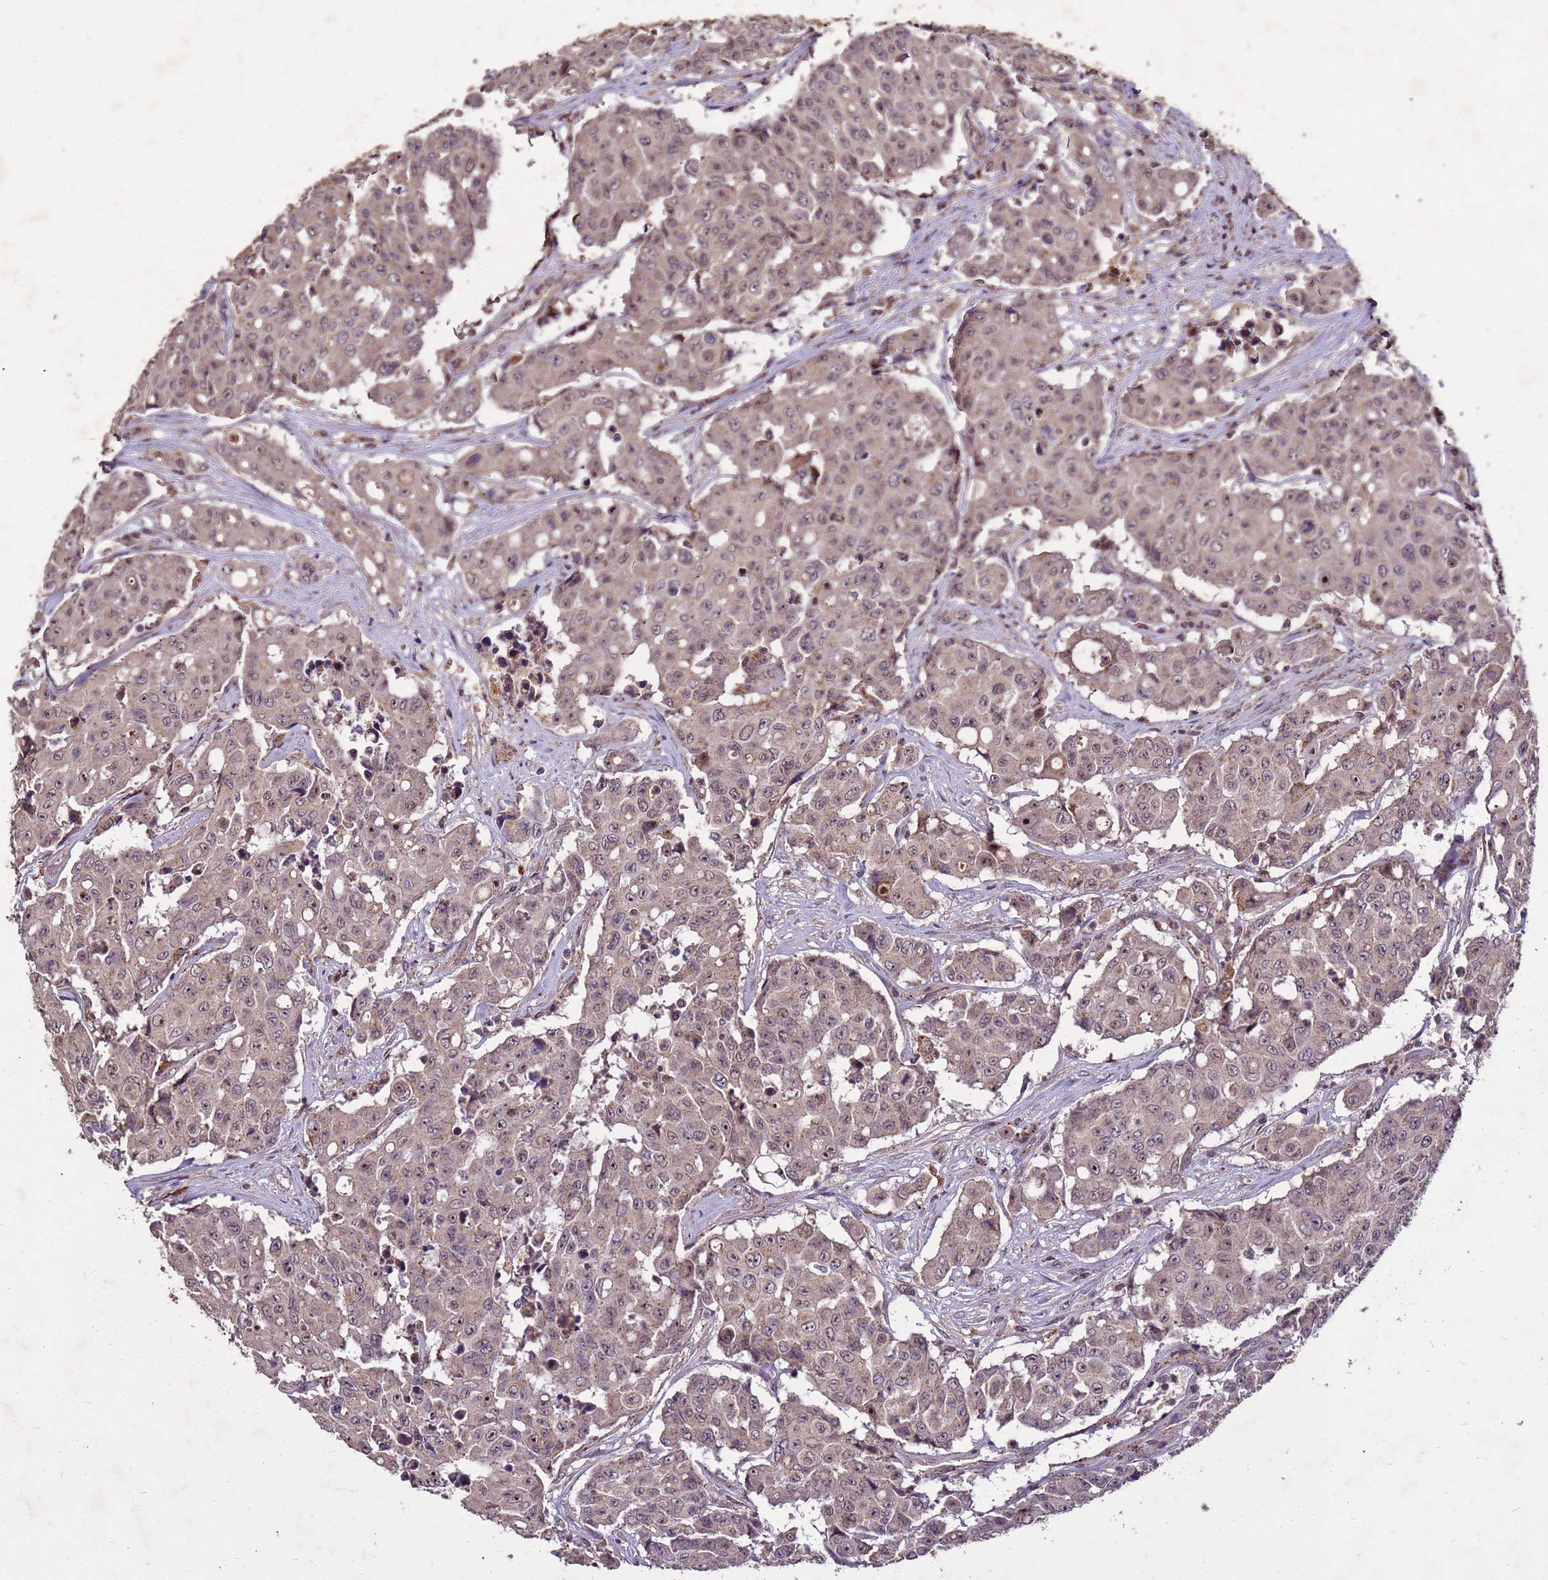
{"staining": {"intensity": "weak", "quantity": ">75%", "location": "cytoplasmic/membranous"}, "tissue": "colorectal cancer", "cell_type": "Tumor cells", "image_type": "cancer", "snomed": [{"axis": "morphology", "description": "Adenocarcinoma, NOS"}, {"axis": "topography", "description": "Colon"}], "caption": "This micrograph shows immunohistochemistry (IHC) staining of human colorectal adenocarcinoma, with low weak cytoplasmic/membranous staining in approximately >75% of tumor cells.", "gene": "TOR4A", "patient": {"sex": "male", "age": 51}}